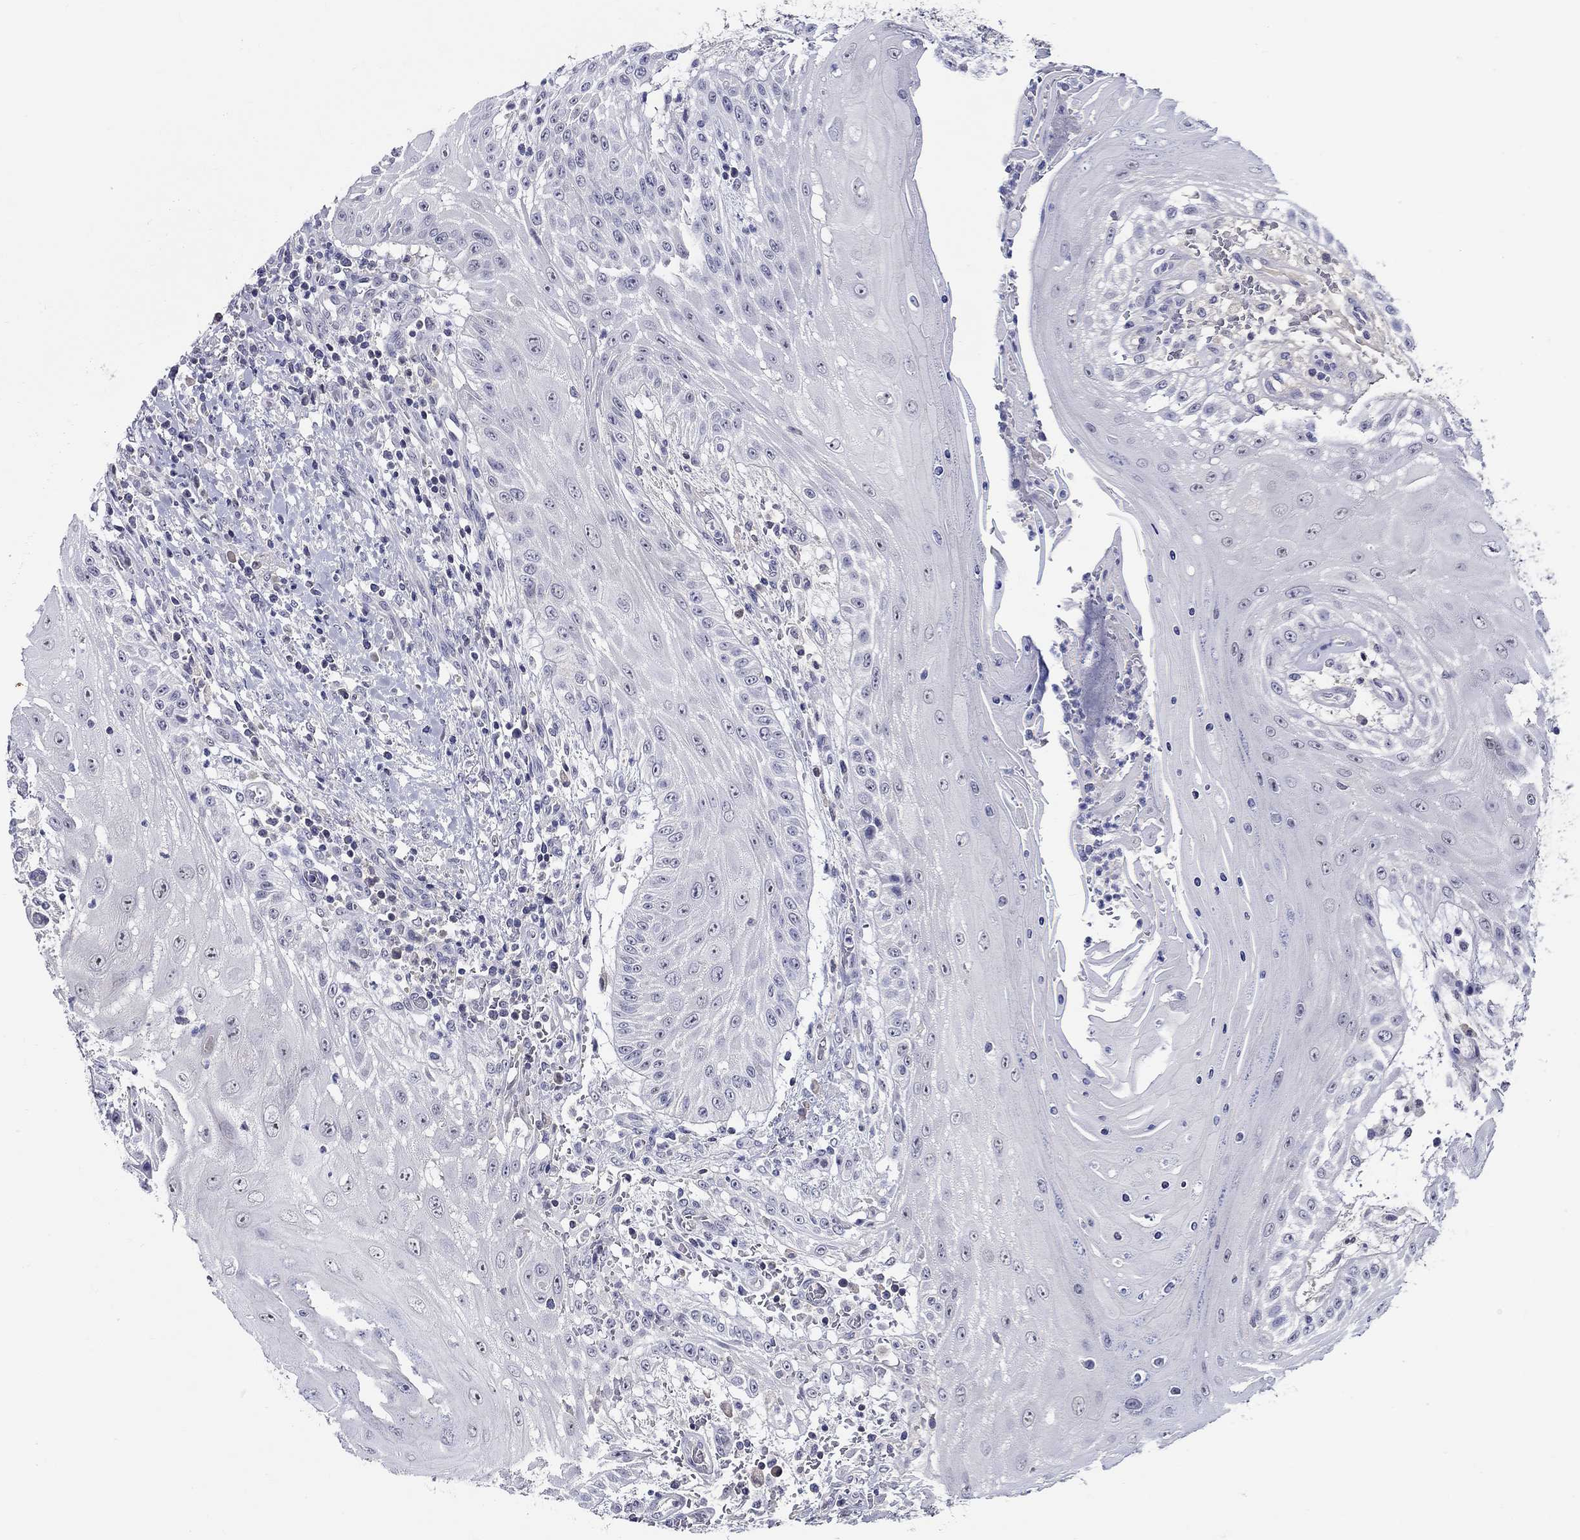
{"staining": {"intensity": "negative", "quantity": "none", "location": "none"}, "tissue": "head and neck cancer", "cell_type": "Tumor cells", "image_type": "cancer", "snomed": [{"axis": "morphology", "description": "Squamous cell carcinoma, NOS"}, {"axis": "topography", "description": "Oral tissue"}, {"axis": "topography", "description": "Head-Neck"}], "caption": "Immunohistochemistry of human head and neck cancer displays no expression in tumor cells.", "gene": "SLC30A3", "patient": {"sex": "male", "age": 58}}